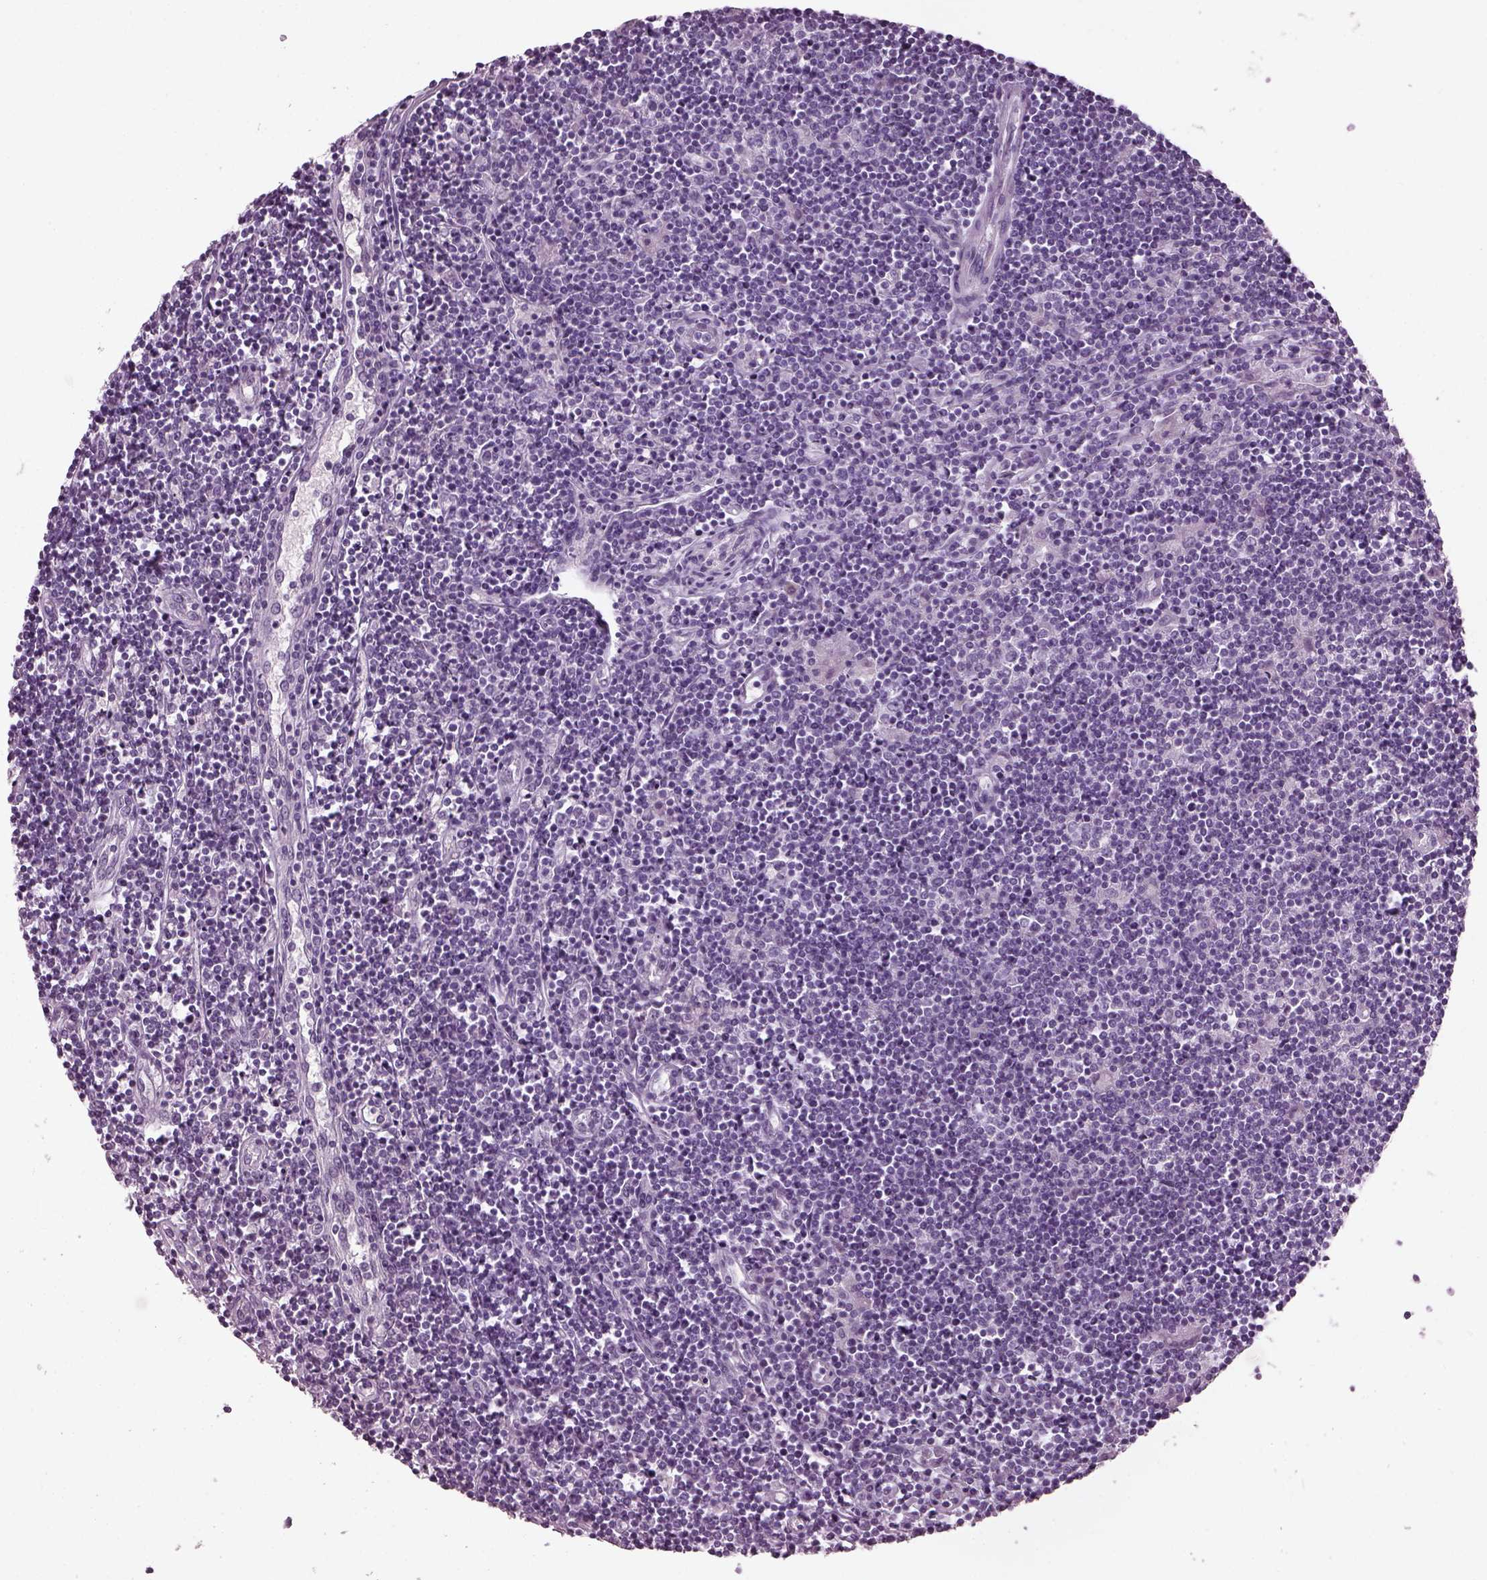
{"staining": {"intensity": "negative", "quantity": "none", "location": "none"}, "tissue": "lymphoma", "cell_type": "Tumor cells", "image_type": "cancer", "snomed": [{"axis": "morphology", "description": "Hodgkin's disease, NOS"}, {"axis": "topography", "description": "Lymph node"}], "caption": "Hodgkin's disease stained for a protein using immunohistochemistry (IHC) displays no expression tumor cells.", "gene": "PDC", "patient": {"sex": "male", "age": 40}}